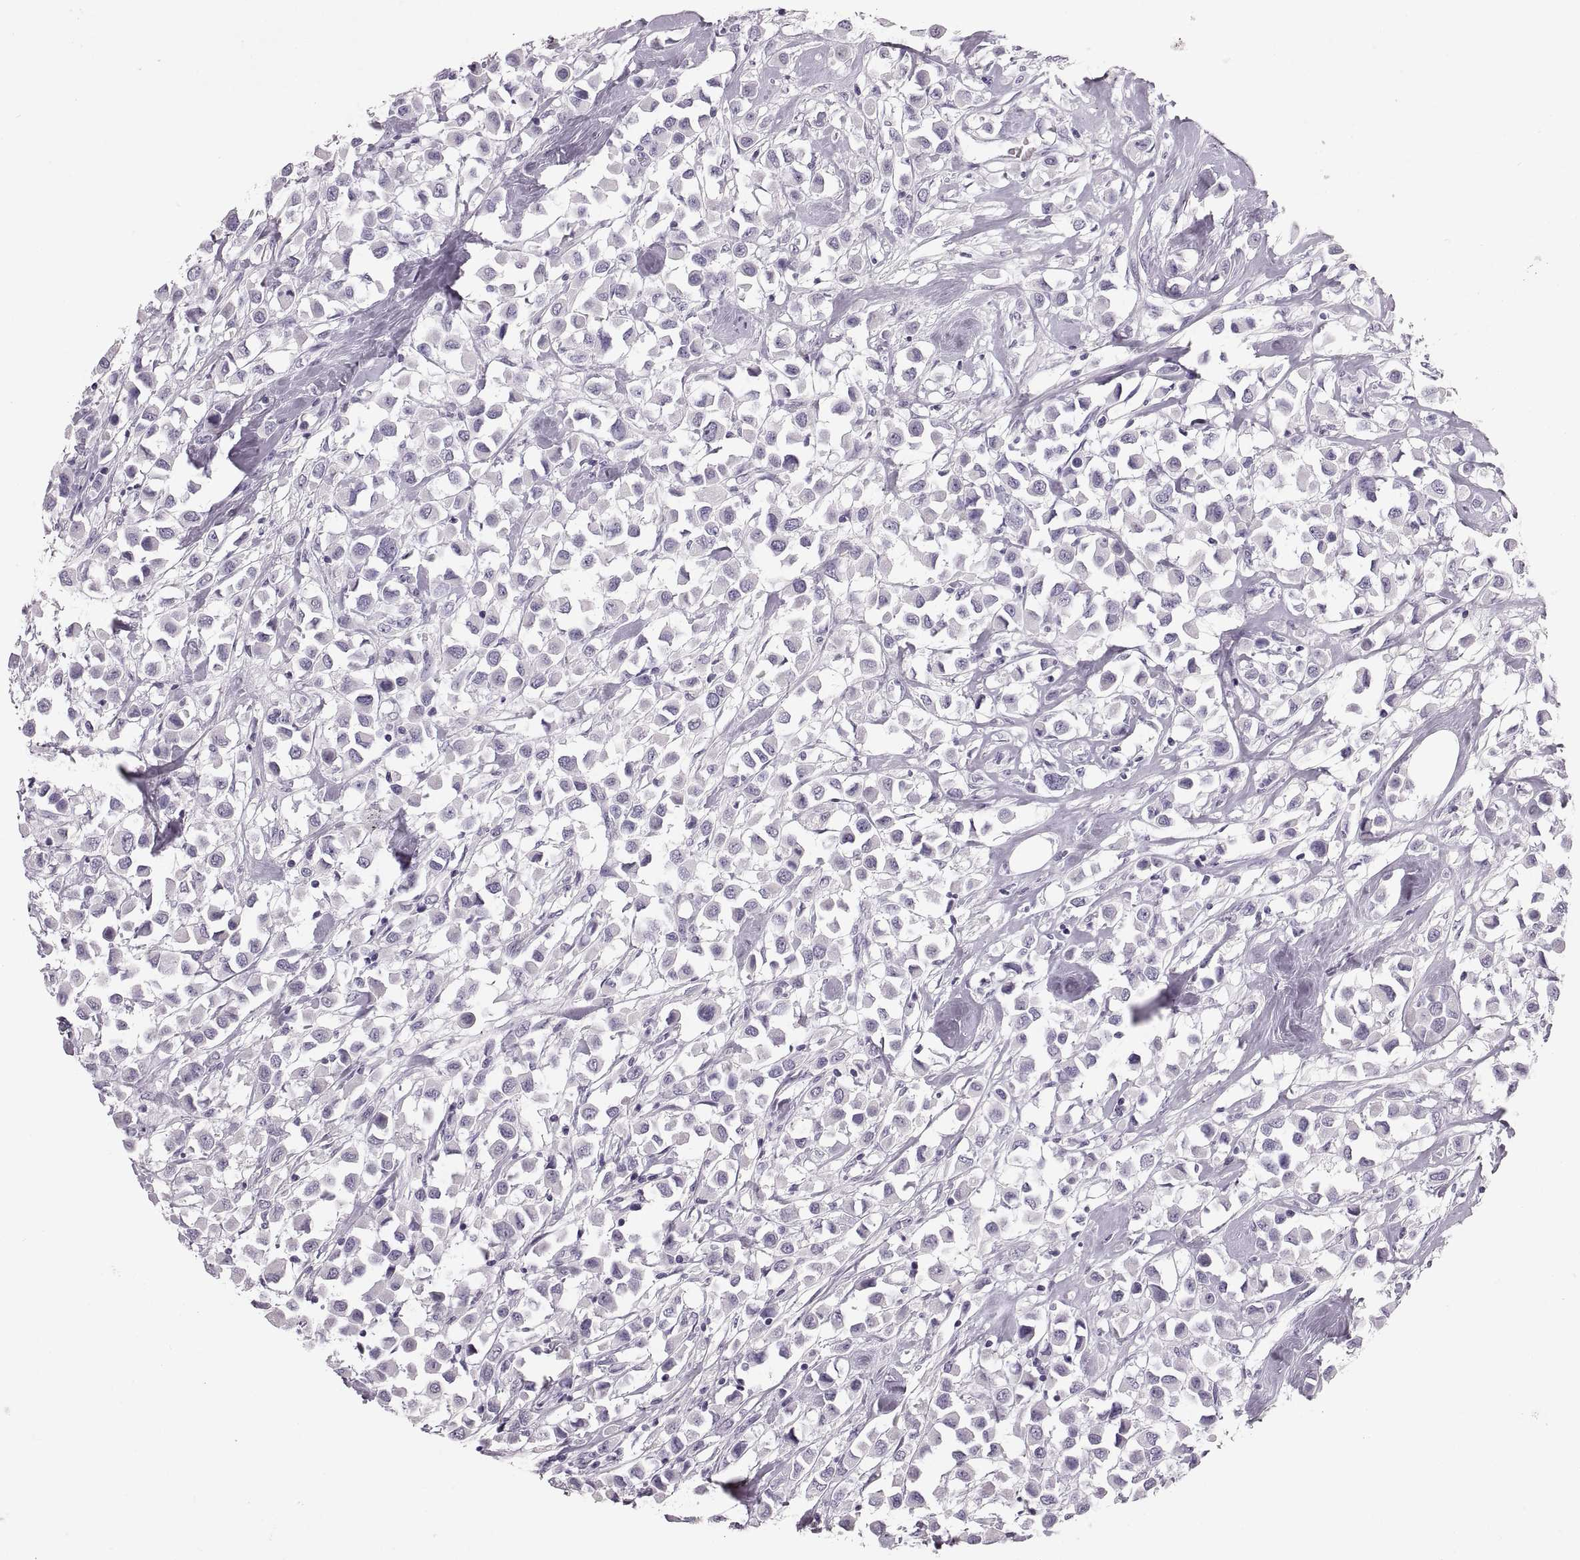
{"staining": {"intensity": "negative", "quantity": "none", "location": "none"}, "tissue": "breast cancer", "cell_type": "Tumor cells", "image_type": "cancer", "snomed": [{"axis": "morphology", "description": "Duct carcinoma"}, {"axis": "topography", "description": "Breast"}], "caption": "Breast cancer was stained to show a protein in brown. There is no significant expression in tumor cells.", "gene": "MILR1", "patient": {"sex": "female", "age": 61}}